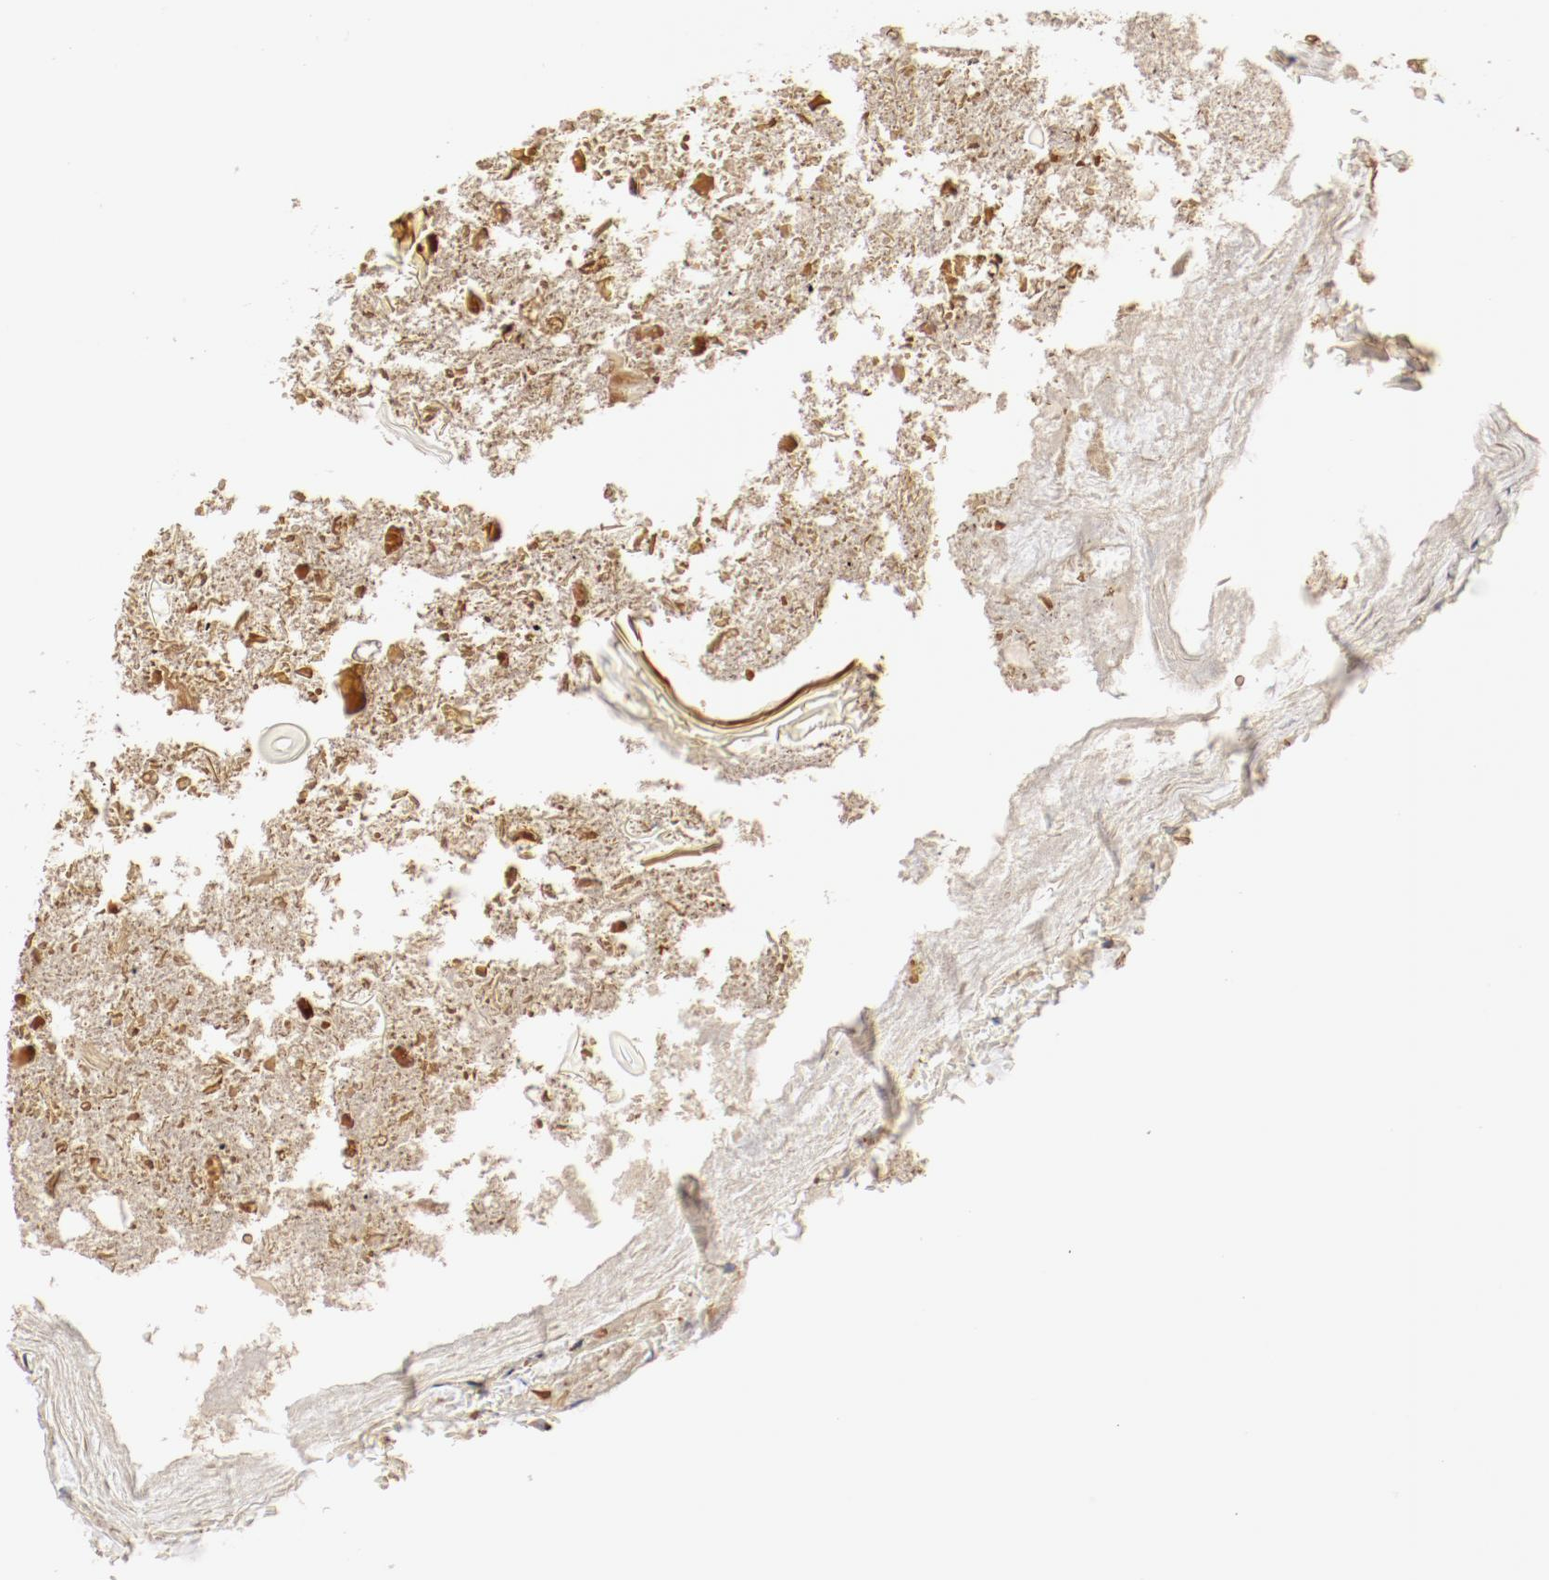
{"staining": {"intensity": "moderate", "quantity": ">75%", "location": "cytoplasmic/membranous"}, "tissue": "appendix", "cell_type": "Glandular cells", "image_type": "normal", "snomed": [{"axis": "morphology", "description": "Normal tissue, NOS"}, {"axis": "topography", "description": "Appendix"}], "caption": "The histopathology image reveals staining of benign appendix, revealing moderate cytoplasmic/membranous protein positivity (brown color) within glandular cells.", "gene": "RPS6", "patient": {"sex": "female", "age": 10}}